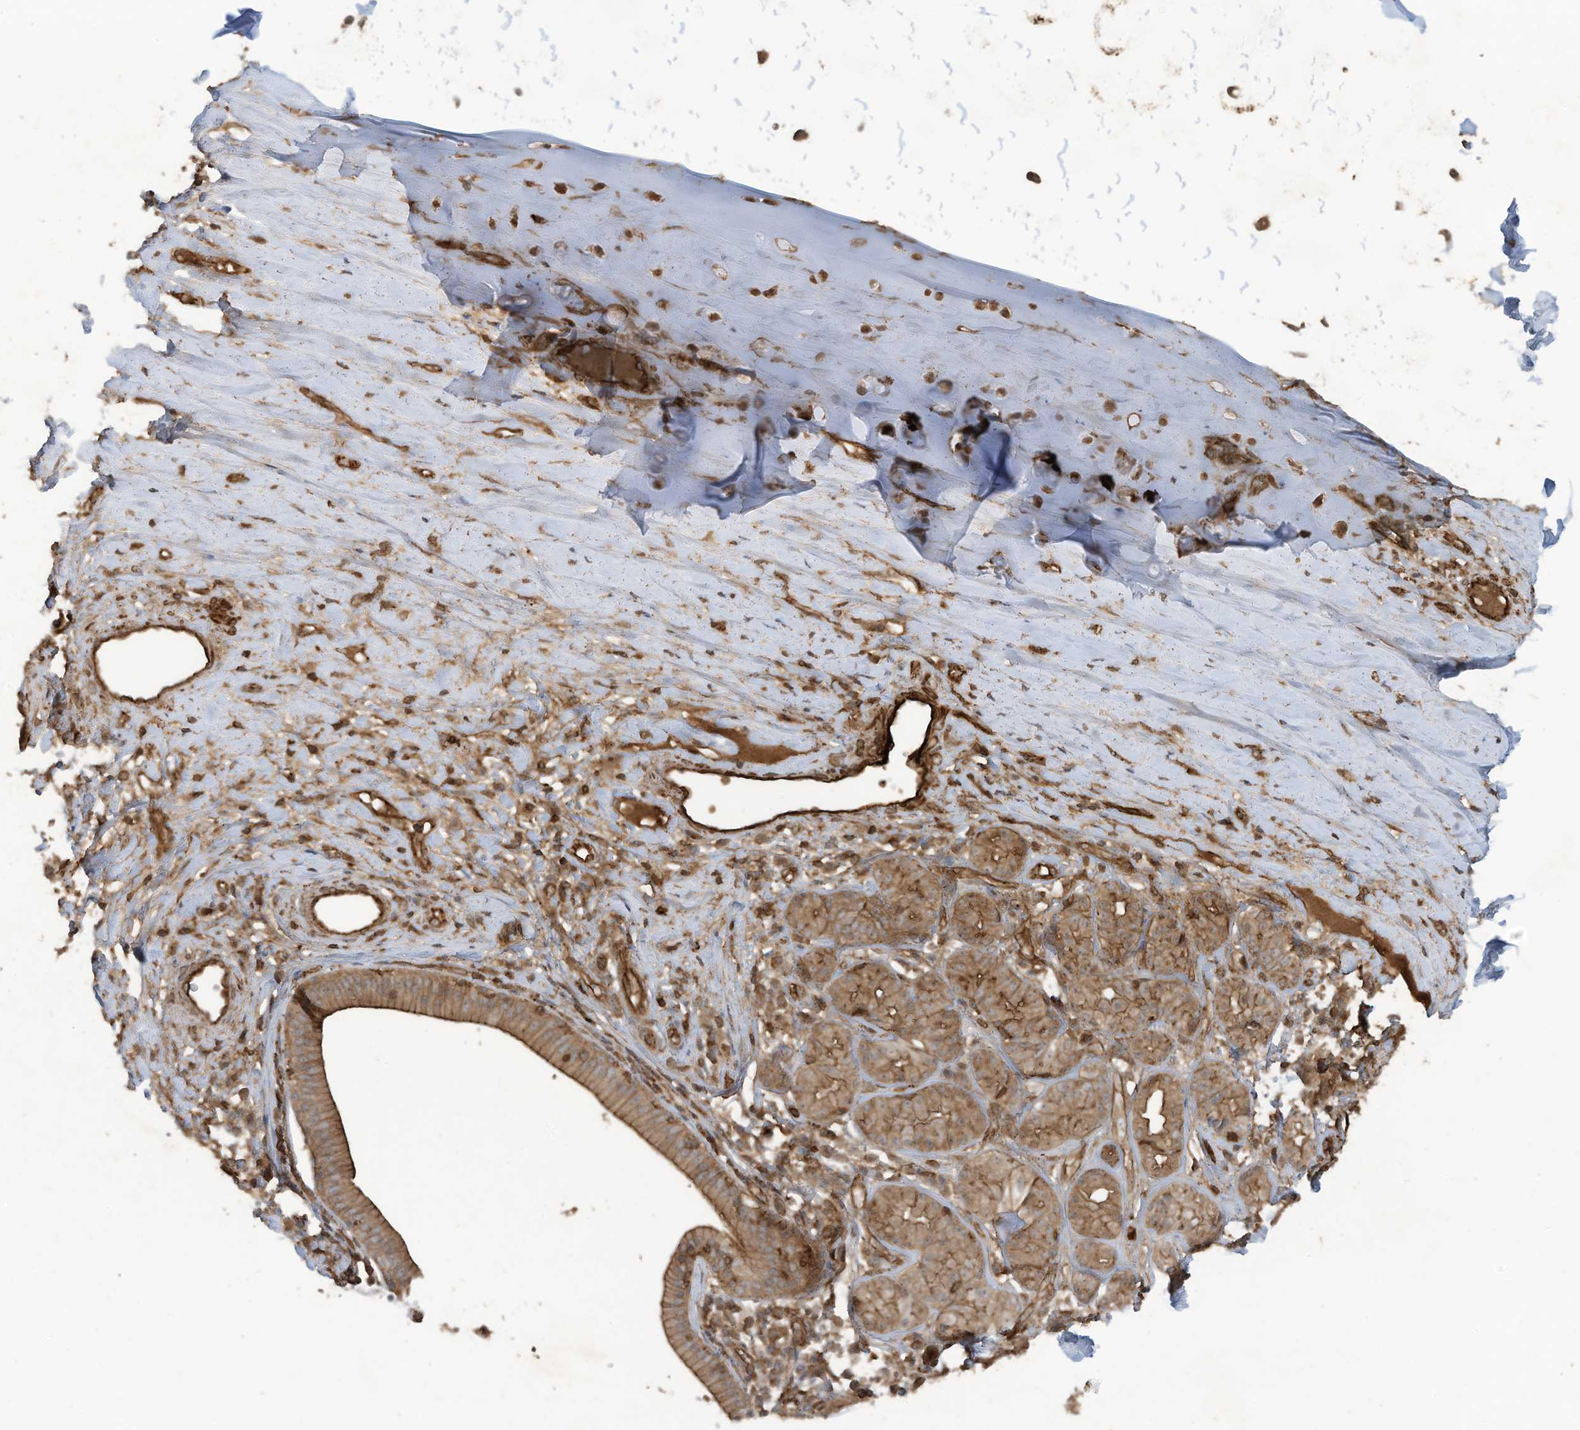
{"staining": {"intensity": "negative", "quantity": "none", "location": "none"}, "tissue": "adipose tissue", "cell_type": "Adipocytes", "image_type": "normal", "snomed": [{"axis": "morphology", "description": "Normal tissue, NOS"}, {"axis": "morphology", "description": "Basal cell carcinoma"}, {"axis": "topography", "description": "Cartilage tissue"}, {"axis": "topography", "description": "Nasopharynx"}, {"axis": "topography", "description": "Oral tissue"}], "caption": "An immunohistochemistry image of benign adipose tissue is shown. There is no staining in adipocytes of adipose tissue. The staining was performed using DAB to visualize the protein expression in brown, while the nuclei were stained in blue with hematoxylin (Magnification: 20x).", "gene": "DDIT4", "patient": {"sex": "female", "age": 77}}